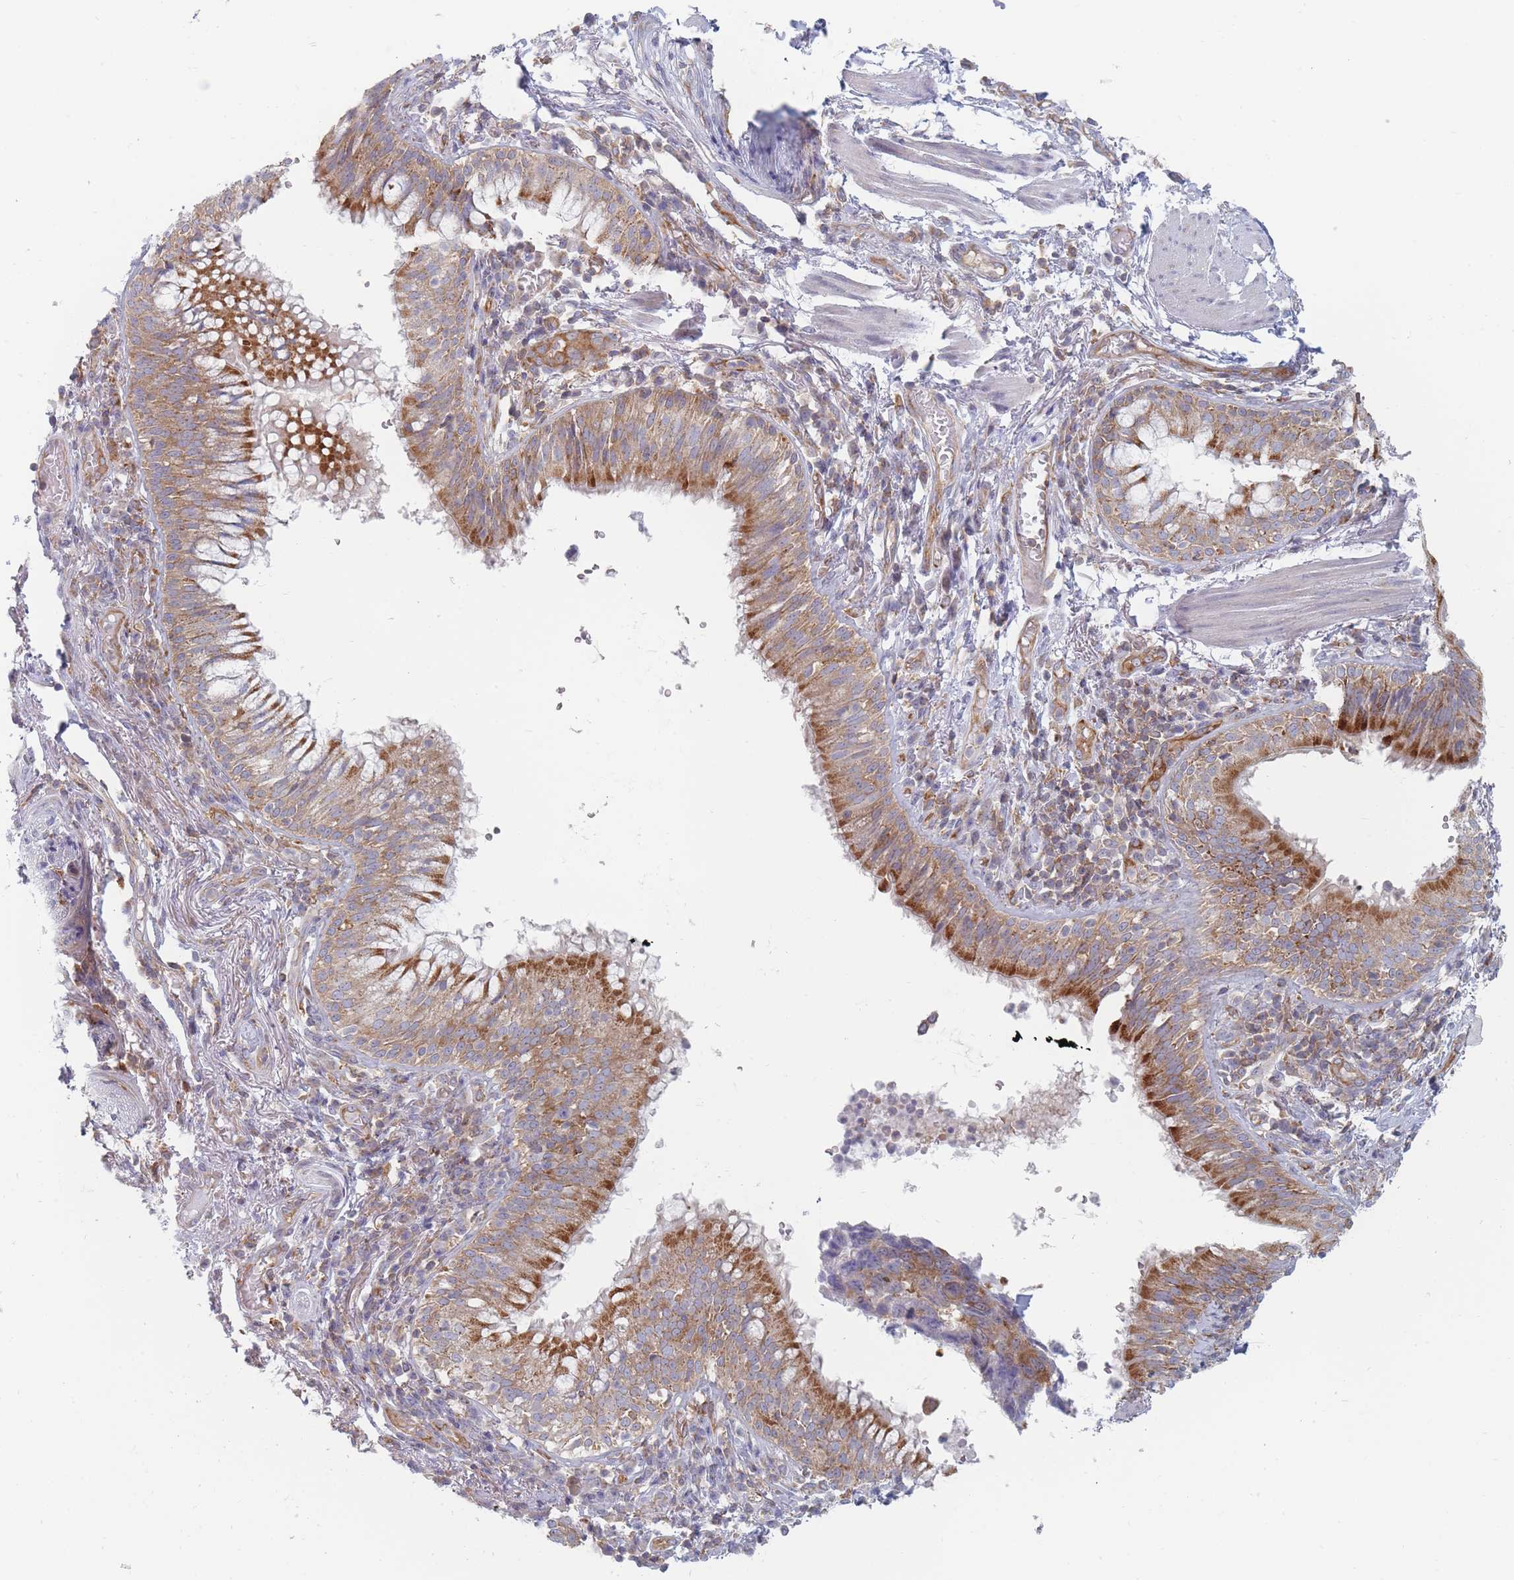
{"staining": {"intensity": "negative", "quantity": "none", "location": "none"}, "tissue": "adipose tissue", "cell_type": "Adipocytes", "image_type": "normal", "snomed": [{"axis": "morphology", "description": "Normal tissue, NOS"}, {"axis": "topography", "description": "Cartilage tissue"}, {"axis": "topography", "description": "Bronchus"}], "caption": "Protein analysis of normal adipose tissue shows no significant expression in adipocytes. (Brightfield microscopy of DAB immunohistochemistry at high magnification).", "gene": "MAP1S", "patient": {"sex": "male", "age": 56}}